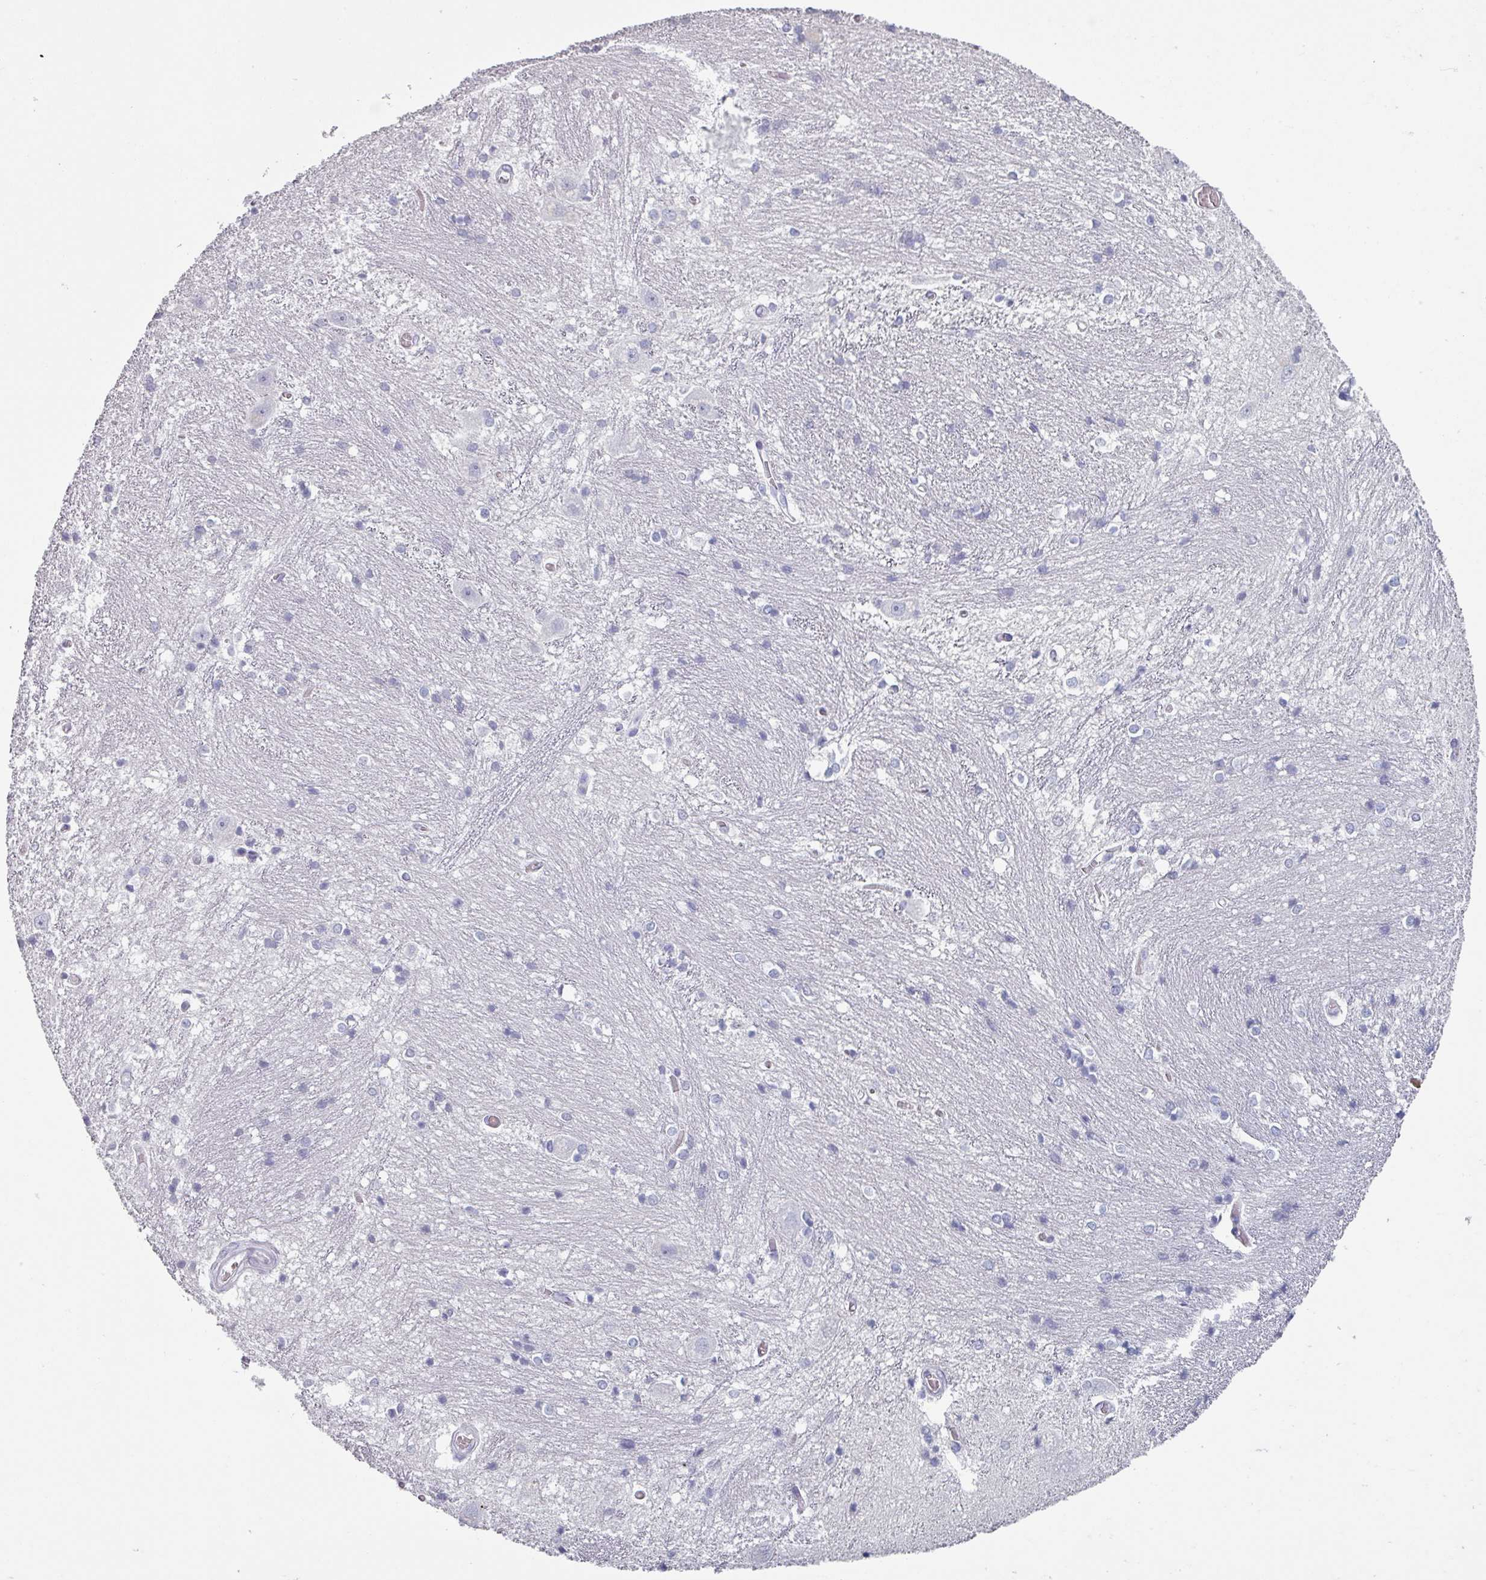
{"staining": {"intensity": "negative", "quantity": "none", "location": "none"}, "tissue": "caudate", "cell_type": "Glial cells", "image_type": "normal", "snomed": [{"axis": "morphology", "description": "Normal tissue, NOS"}, {"axis": "topography", "description": "Lateral ventricle wall"}], "caption": "Histopathology image shows no significant protein staining in glial cells of benign caudate. (Stains: DAB (3,3'-diaminobenzidine) IHC with hematoxylin counter stain, Microscopy: brightfield microscopy at high magnification).", "gene": "SLC35G2", "patient": {"sex": "male", "age": 37}}